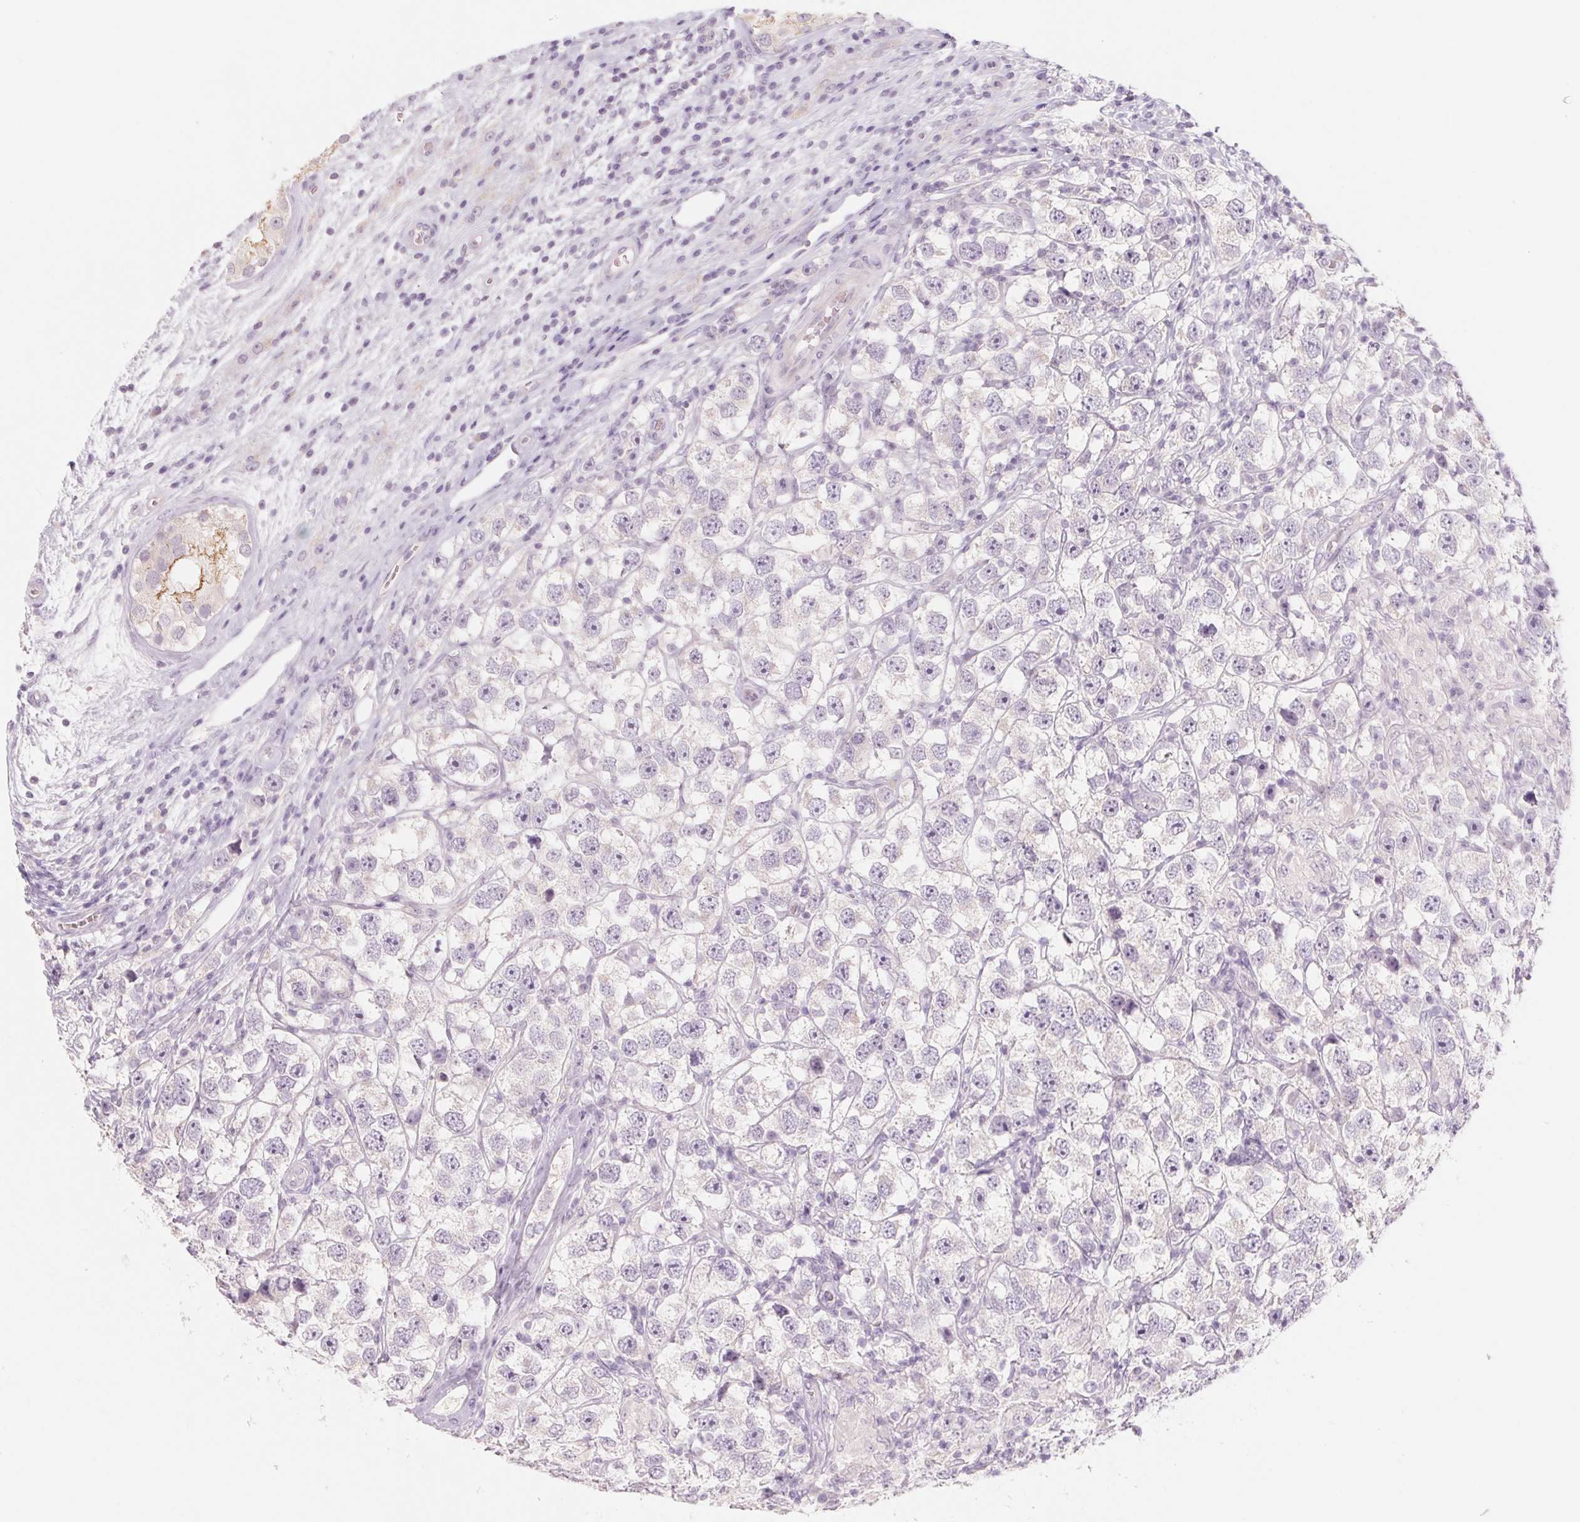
{"staining": {"intensity": "negative", "quantity": "none", "location": "none"}, "tissue": "testis cancer", "cell_type": "Tumor cells", "image_type": "cancer", "snomed": [{"axis": "morphology", "description": "Seminoma, NOS"}, {"axis": "topography", "description": "Testis"}], "caption": "This is an IHC image of human seminoma (testis). There is no staining in tumor cells.", "gene": "POU1F1", "patient": {"sex": "male", "age": 26}}